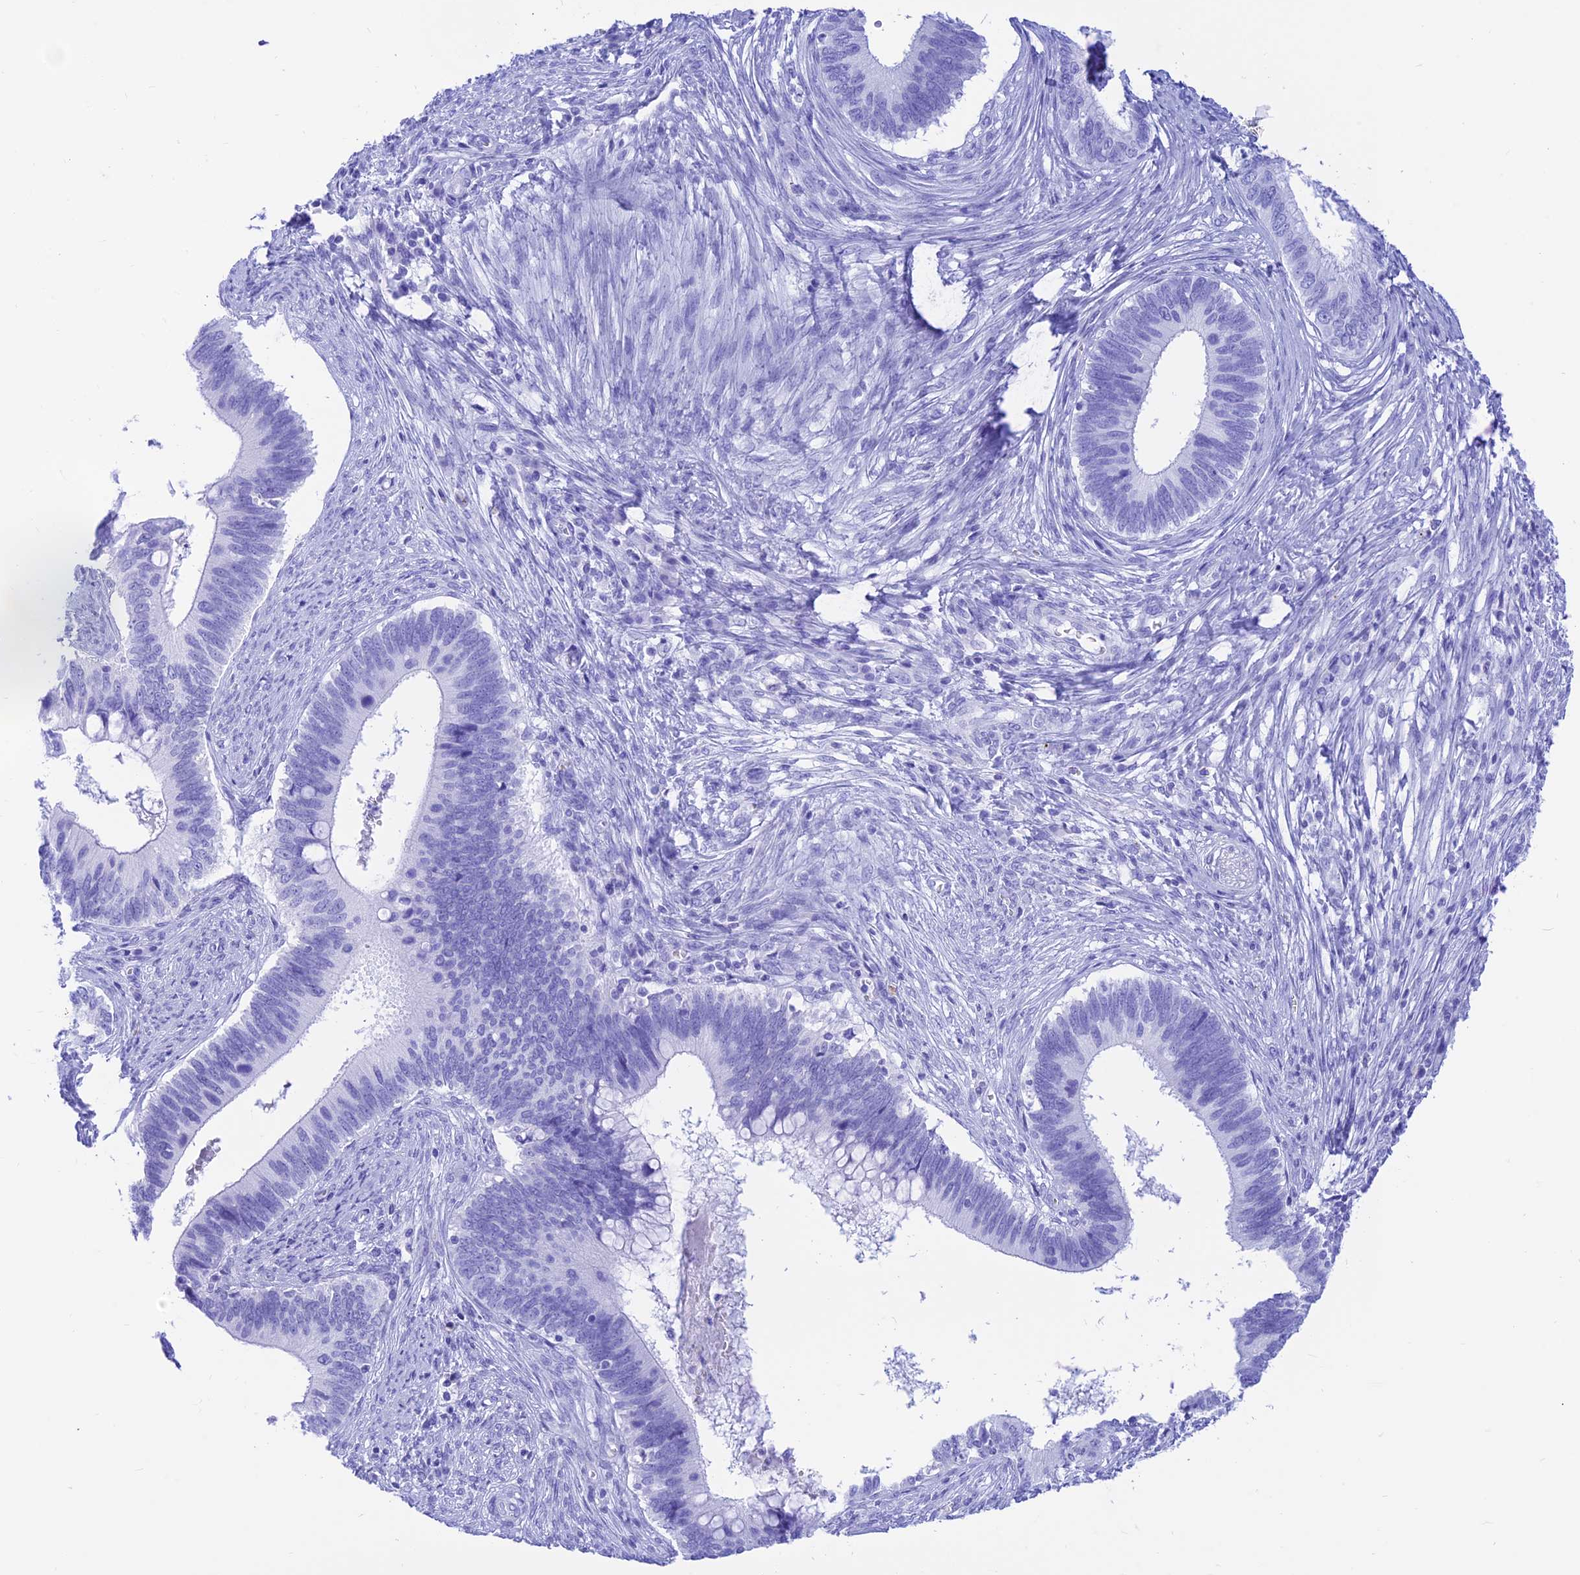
{"staining": {"intensity": "negative", "quantity": "none", "location": "none"}, "tissue": "cervical cancer", "cell_type": "Tumor cells", "image_type": "cancer", "snomed": [{"axis": "morphology", "description": "Adenocarcinoma, NOS"}, {"axis": "topography", "description": "Cervix"}], "caption": "Immunohistochemistry (IHC) micrograph of neoplastic tissue: human adenocarcinoma (cervical) stained with DAB (3,3'-diaminobenzidine) exhibits no significant protein staining in tumor cells.", "gene": "PRNP", "patient": {"sex": "female", "age": 42}}